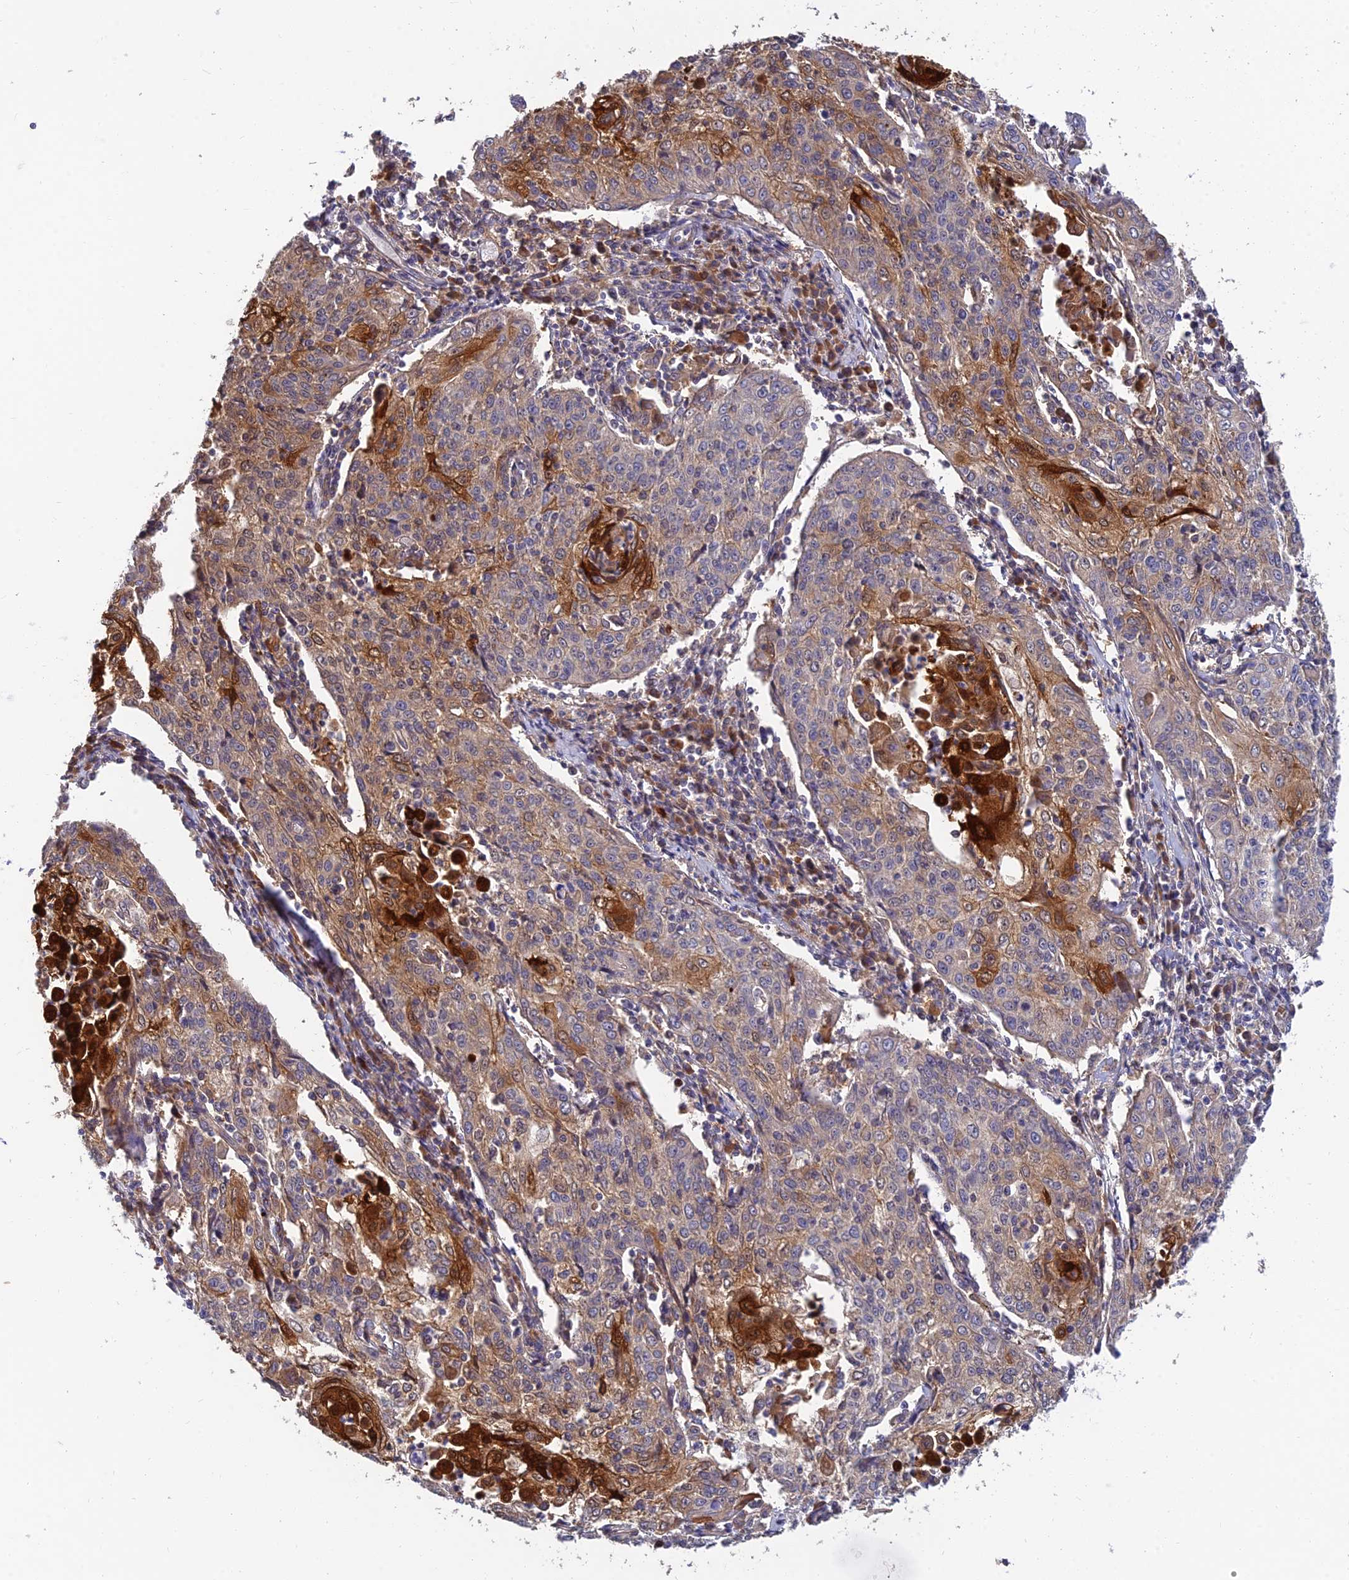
{"staining": {"intensity": "moderate", "quantity": "25%-75%", "location": "cytoplasmic/membranous"}, "tissue": "cervical cancer", "cell_type": "Tumor cells", "image_type": "cancer", "snomed": [{"axis": "morphology", "description": "Squamous cell carcinoma, NOS"}, {"axis": "topography", "description": "Cervix"}], "caption": "There is medium levels of moderate cytoplasmic/membranous staining in tumor cells of cervical cancer (squamous cell carcinoma), as demonstrated by immunohistochemical staining (brown color).", "gene": "MRPL35", "patient": {"sex": "female", "age": 48}}